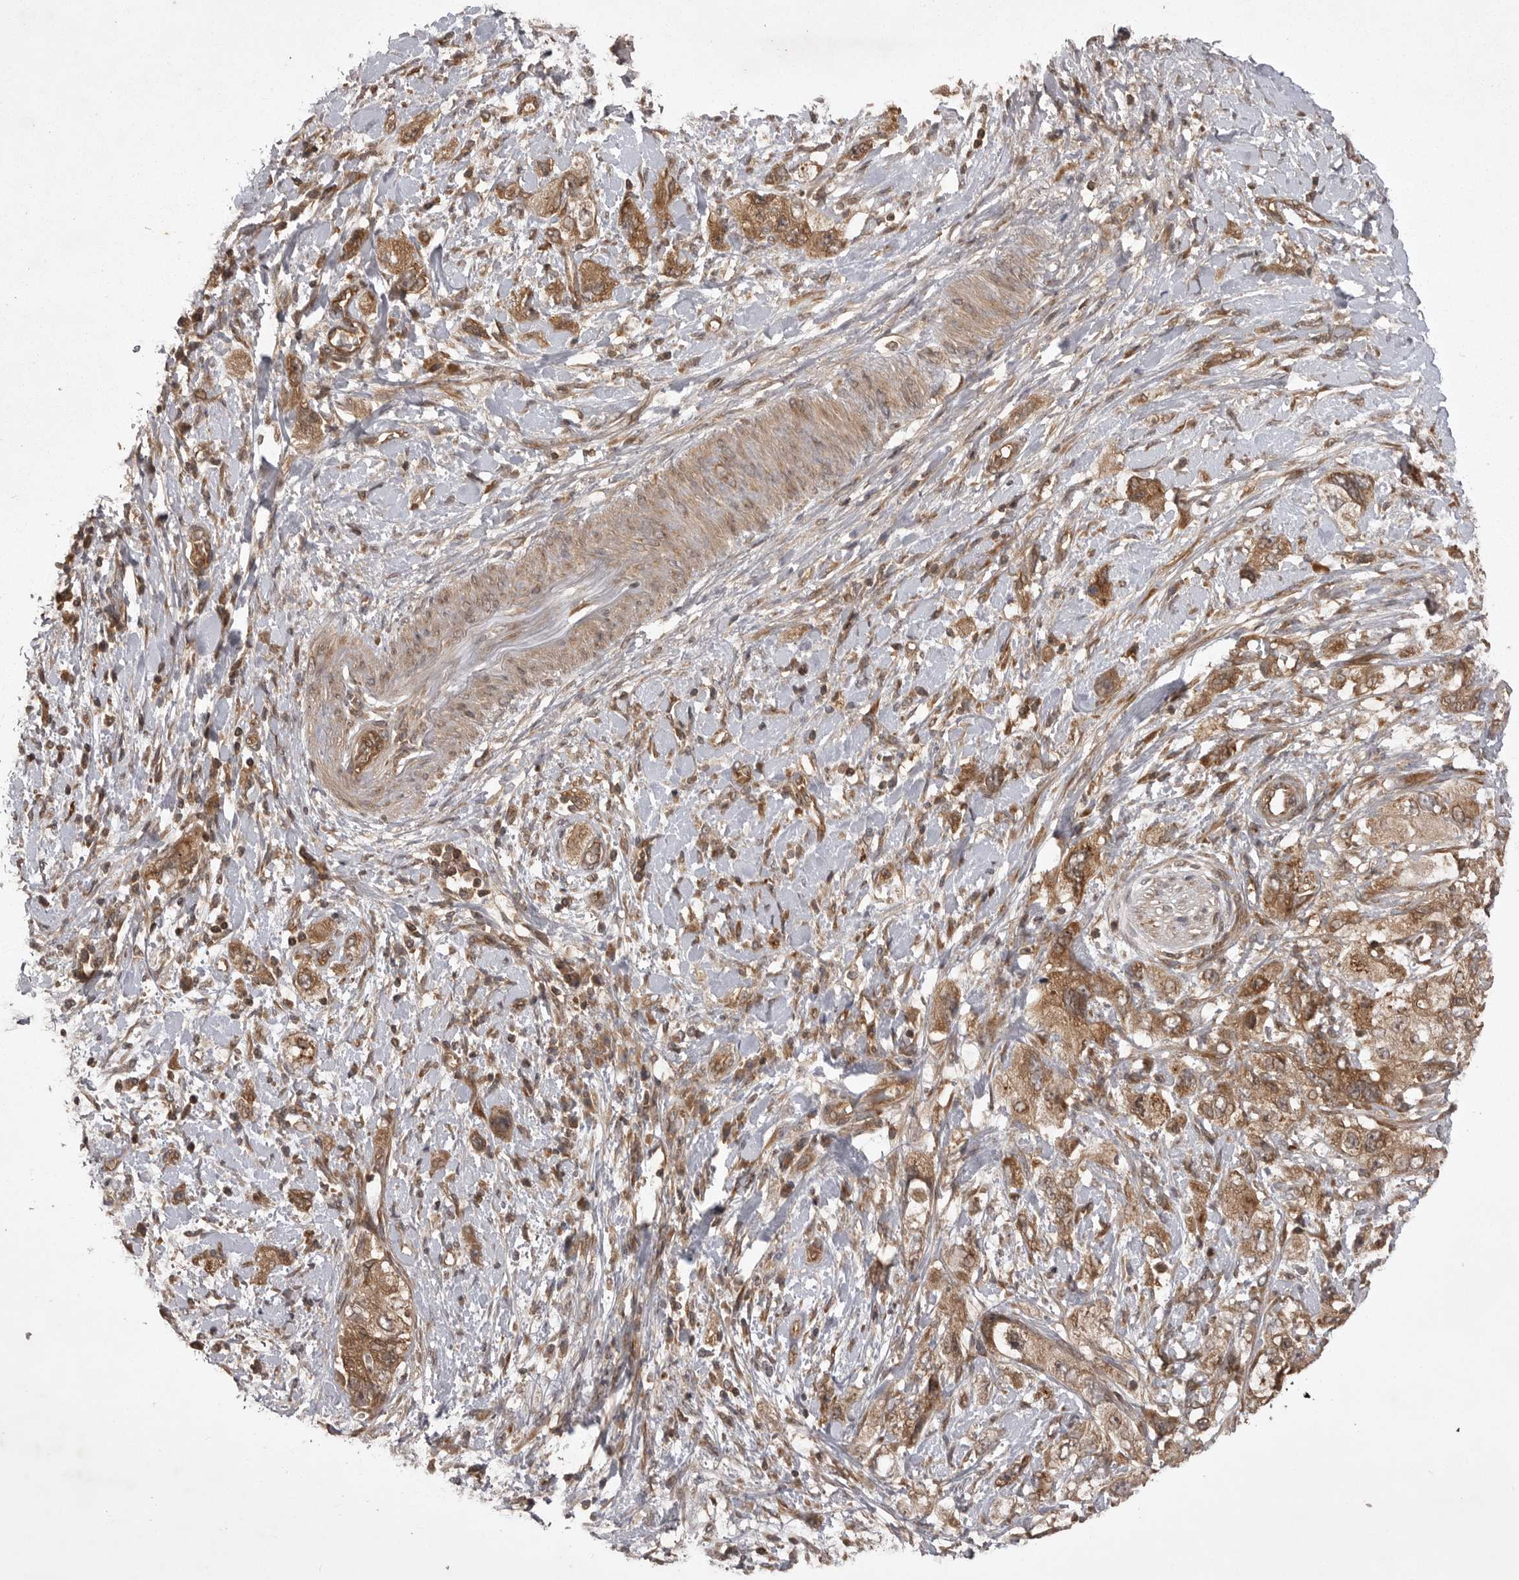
{"staining": {"intensity": "moderate", "quantity": ">75%", "location": "cytoplasmic/membranous"}, "tissue": "pancreatic cancer", "cell_type": "Tumor cells", "image_type": "cancer", "snomed": [{"axis": "morphology", "description": "Adenocarcinoma, NOS"}, {"axis": "topography", "description": "Pancreas"}], "caption": "The histopathology image exhibits immunohistochemical staining of adenocarcinoma (pancreatic). There is moderate cytoplasmic/membranous positivity is appreciated in approximately >75% of tumor cells. (DAB (3,3'-diaminobenzidine) IHC with brightfield microscopy, high magnification).", "gene": "STK24", "patient": {"sex": "female", "age": 73}}